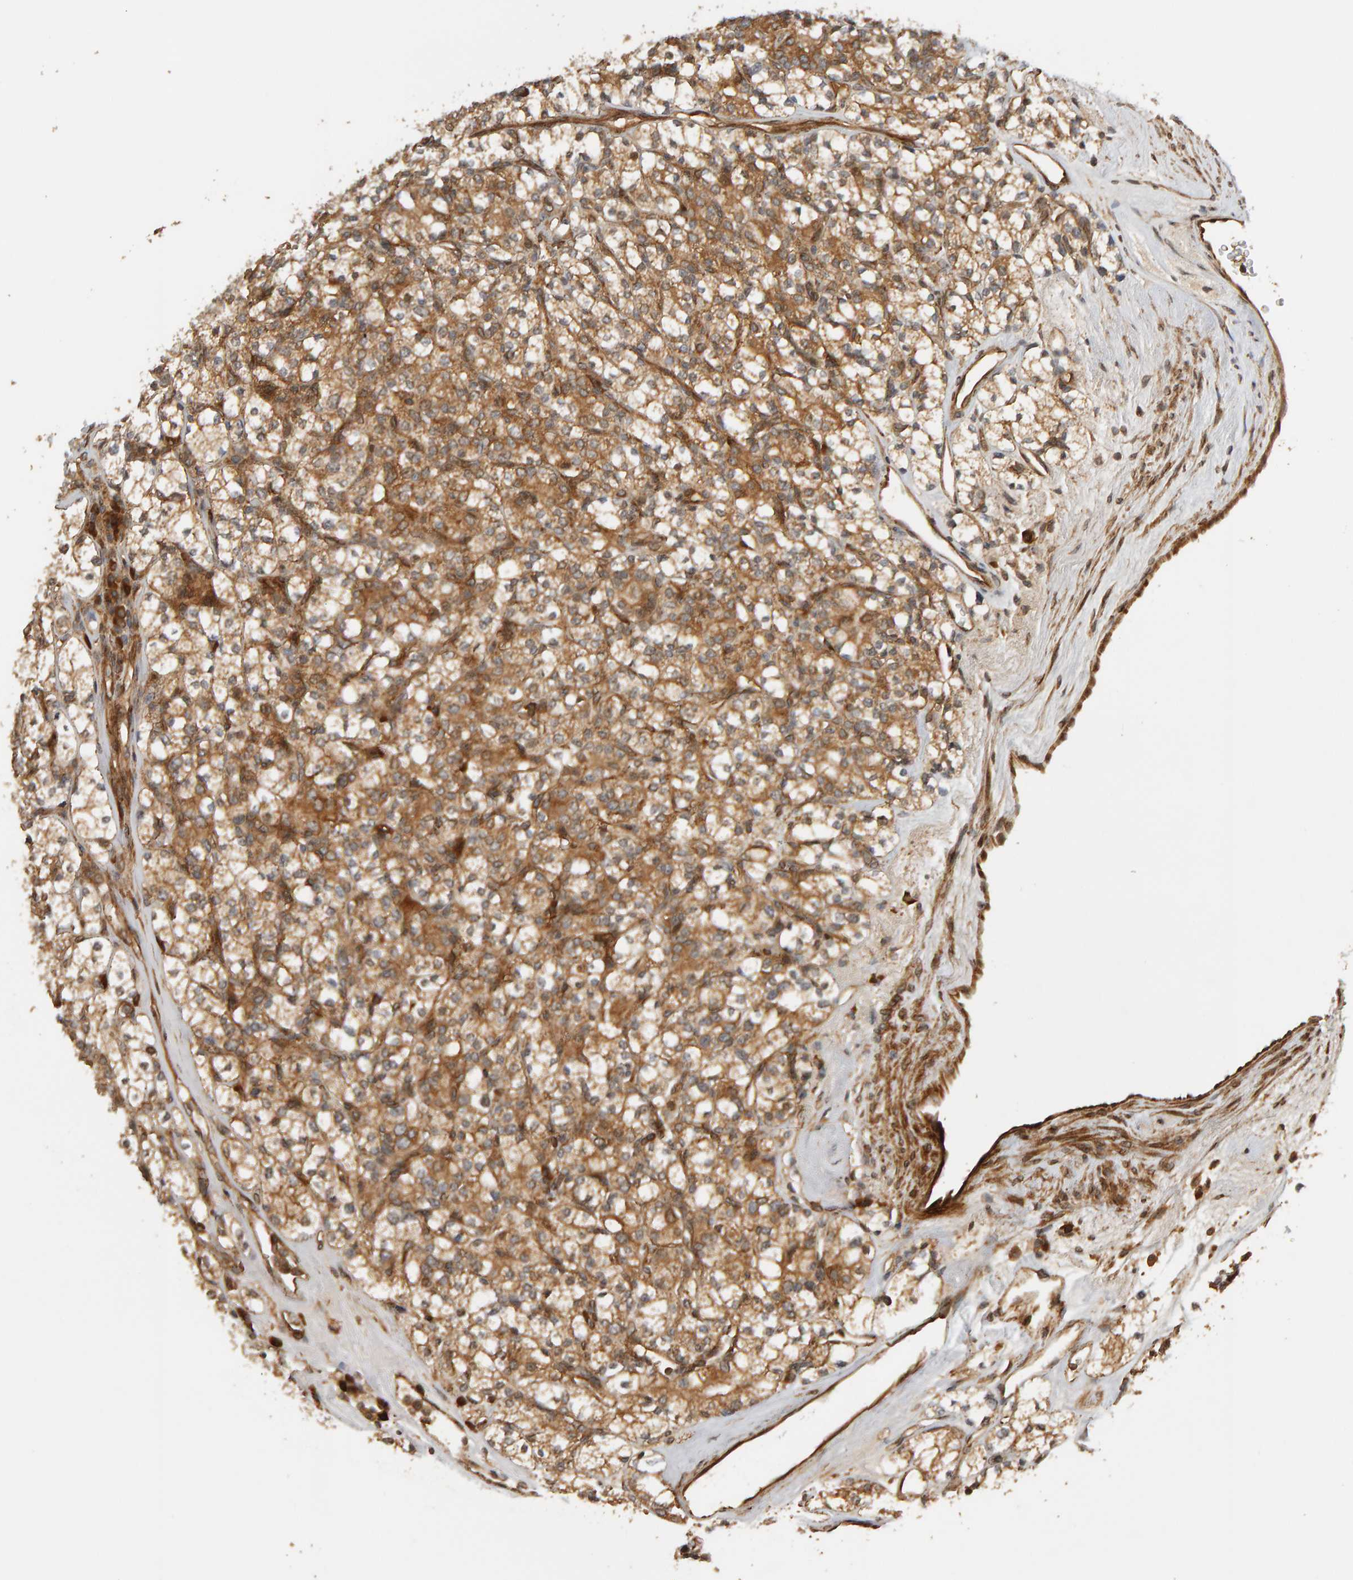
{"staining": {"intensity": "moderate", "quantity": ">75%", "location": "cytoplasmic/membranous"}, "tissue": "renal cancer", "cell_type": "Tumor cells", "image_type": "cancer", "snomed": [{"axis": "morphology", "description": "Adenocarcinoma, NOS"}, {"axis": "topography", "description": "Kidney"}], "caption": "Tumor cells demonstrate moderate cytoplasmic/membranous positivity in about >75% of cells in renal cancer. (brown staining indicates protein expression, while blue staining denotes nuclei).", "gene": "ZFAND1", "patient": {"sex": "male", "age": 77}}